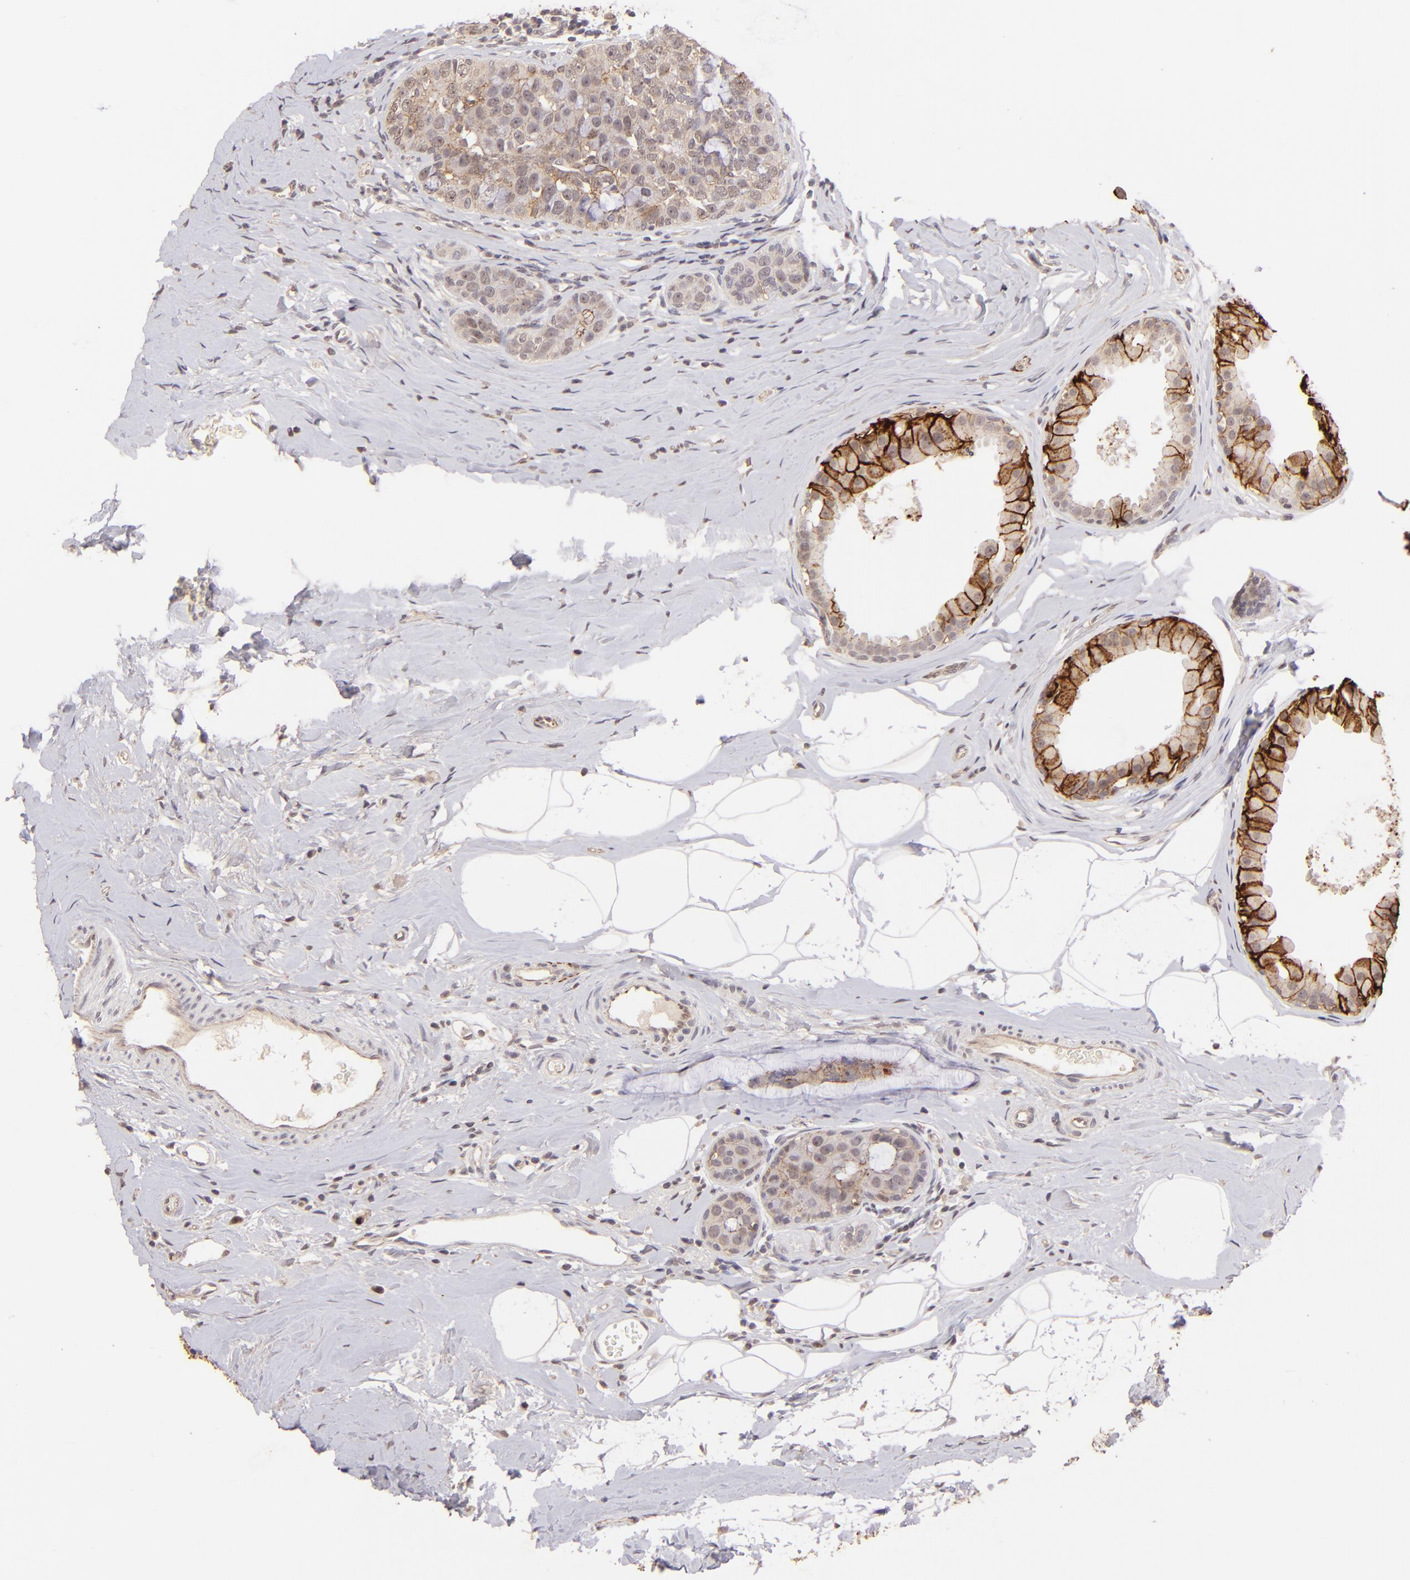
{"staining": {"intensity": "weak", "quantity": ">75%", "location": "cytoplasmic/membranous"}, "tissue": "breast cancer", "cell_type": "Tumor cells", "image_type": "cancer", "snomed": [{"axis": "morphology", "description": "Normal tissue, NOS"}, {"axis": "morphology", "description": "Duct carcinoma"}, {"axis": "topography", "description": "Breast"}], "caption": "Breast invasive ductal carcinoma was stained to show a protein in brown. There is low levels of weak cytoplasmic/membranous expression in about >75% of tumor cells.", "gene": "CLDN1", "patient": {"sex": "female", "age": 50}}